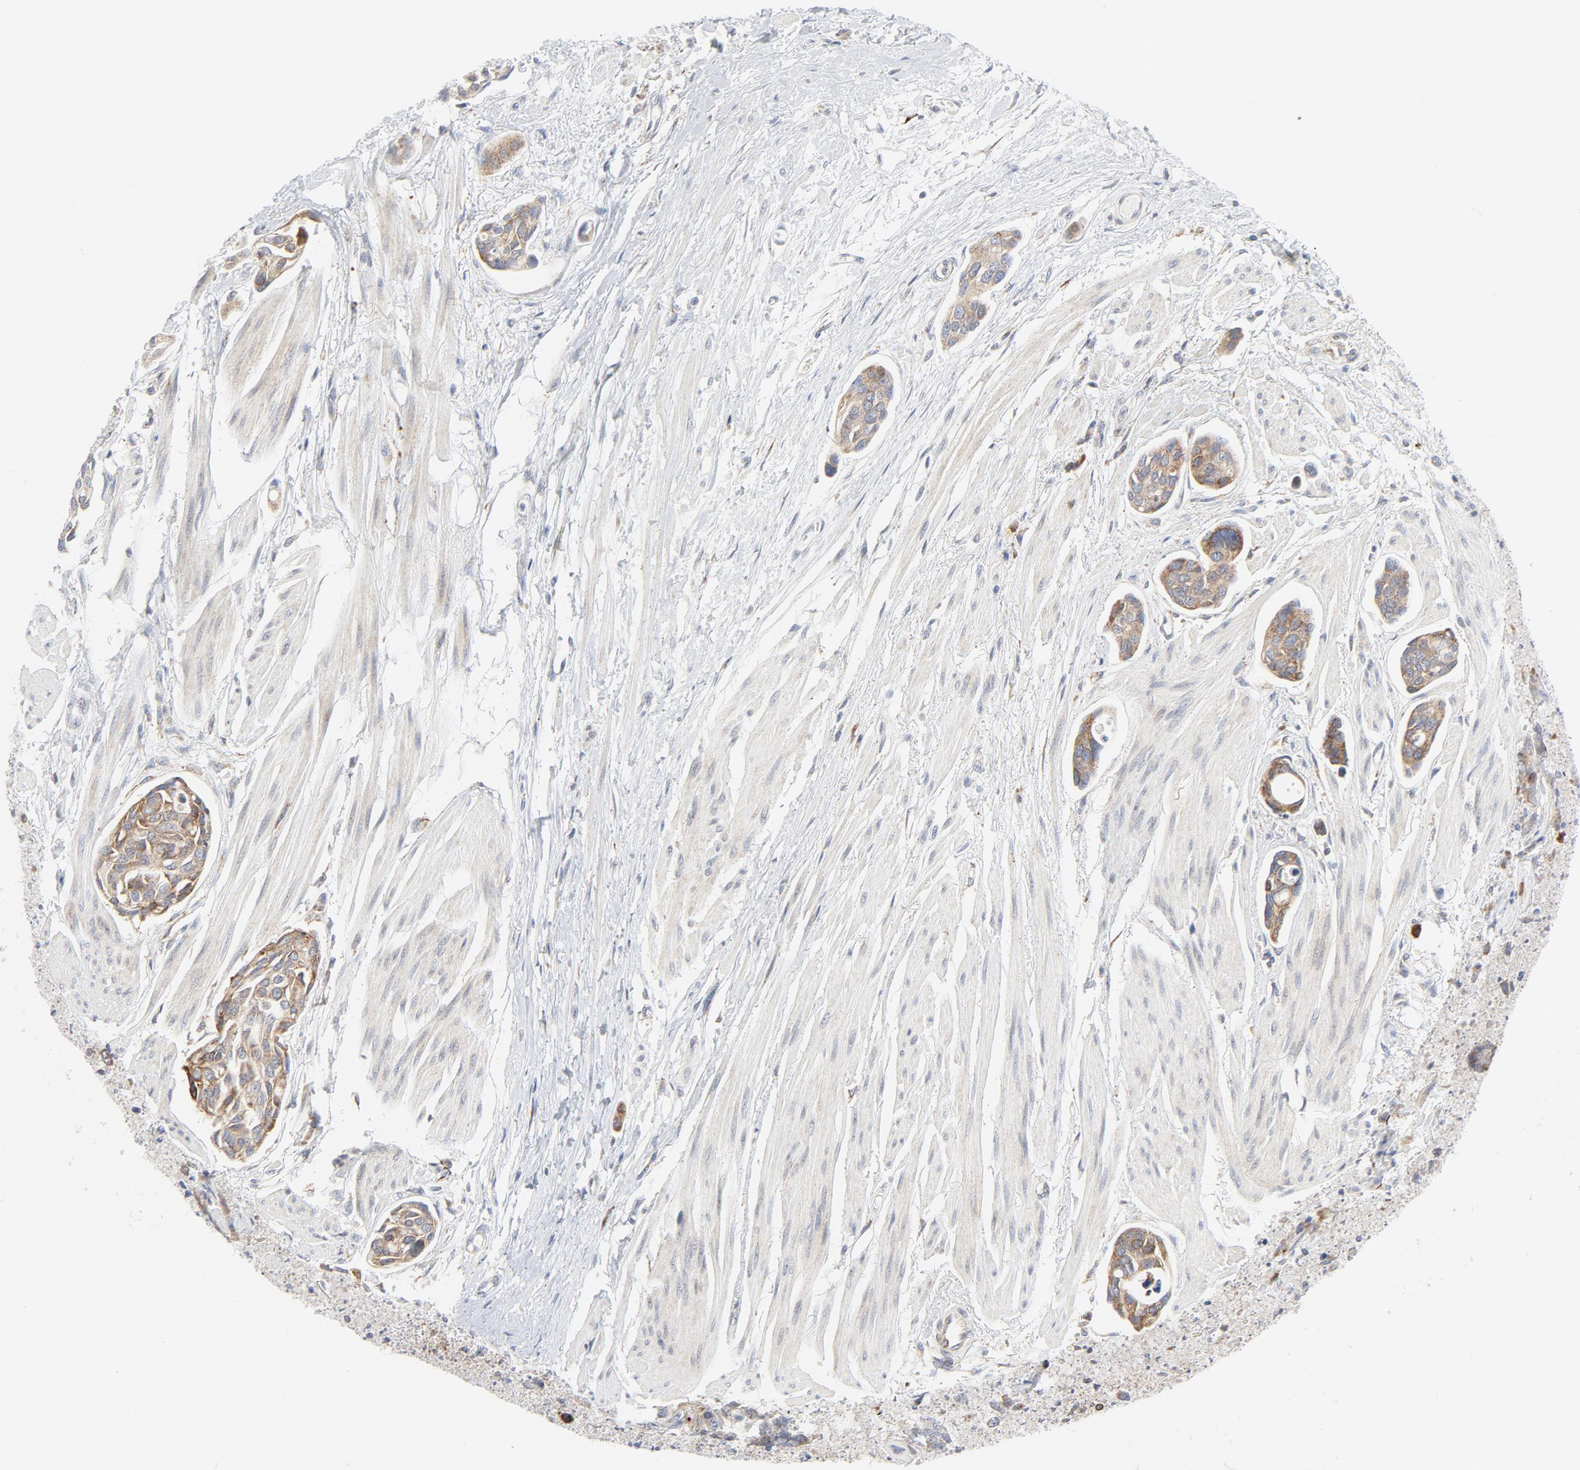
{"staining": {"intensity": "moderate", "quantity": ">75%", "location": "cytoplasmic/membranous"}, "tissue": "urothelial cancer", "cell_type": "Tumor cells", "image_type": "cancer", "snomed": [{"axis": "morphology", "description": "Urothelial carcinoma, High grade"}, {"axis": "topography", "description": "Urinary bladder"}], "caption": "A brown stain highlights moderate cytoplasmic/membranous positivity of a protein in urothelial cancer tumor cells. The protein is stained brown, and the nuclei are stained in blue (DAB (3,3'-diaminobenzidine) IHC with brightfield microscopy, high magnification).", "gene": "LRP6", "patient": {"sex": "male", "age": 78}}